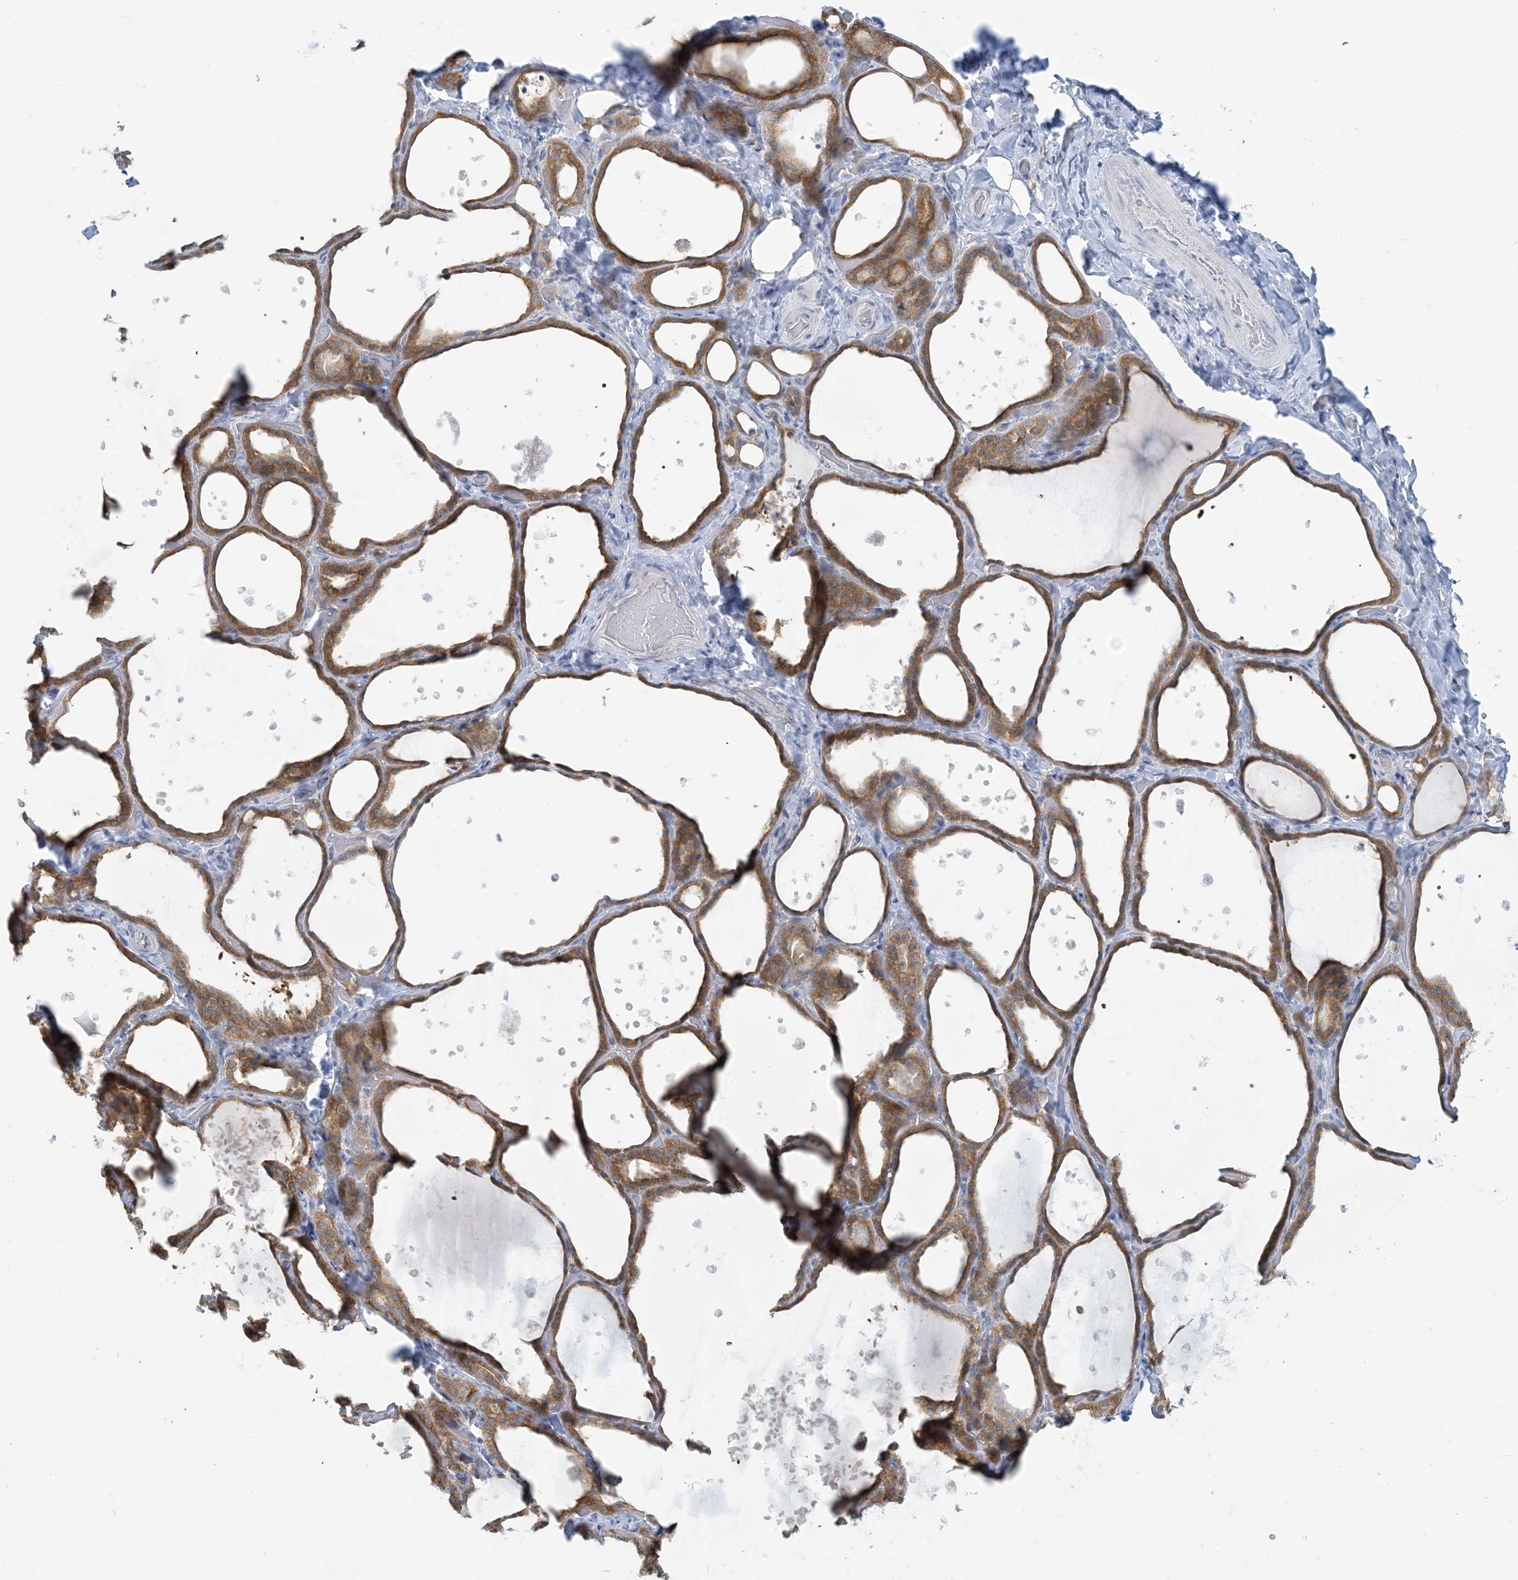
{"staining": {"intensity": "moderate", "quantity": ">75%", "location": "cytoplasmic/membranous"}, "tissue": "thyroid gland", "cell_type": "Glandular cells", "image_type": "normal", "snomed": [{"axis": "morphology", "description": "Normal tissue, NOS"}, {"axis": "topography", "description": "Thyroid gland"}], "caption": "IHC image of benign thyroid gland: human thyroid gland stained using immunohistochemistry reveals medium levels of moderate protein expression localized specifically in the cytoplasmic/membranous of glandular cells, appearing as a cytoplasmic/membranous brown color.", "gene": "MRPS18A", "patient": {"sex": "female", "age": 44}}